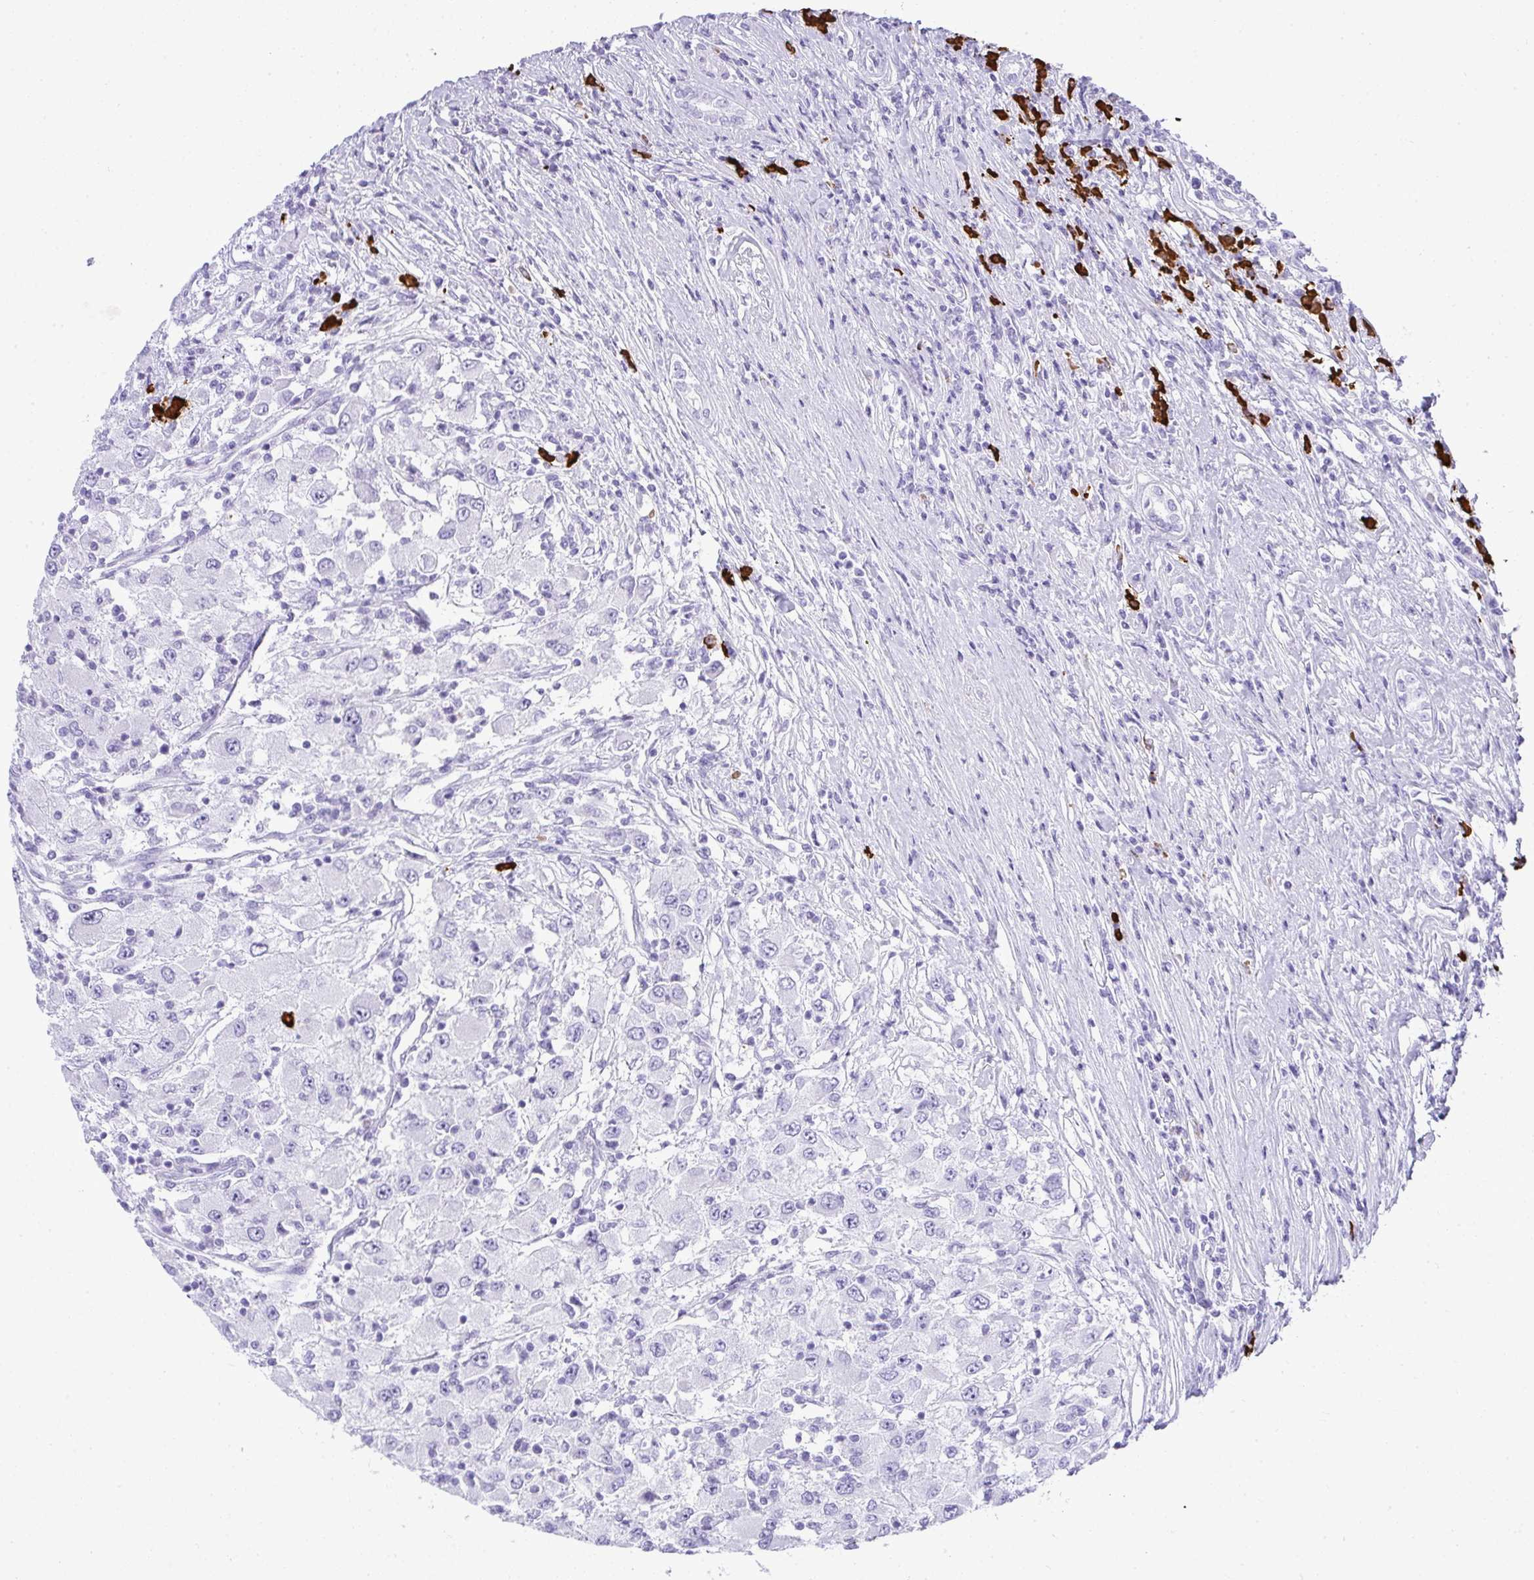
{"staining": {"intensity": "negative", "quantity": "none", "location": "none"}, "tissue": "renal cancer", "cell_type": "Tumor cells", "image_type": "cancer", "snomed": [{"axis": "morphology", "description": "Adenocarcinoma, NOS"}, {"axis": "topography", "description": "Kidney"}], "caption": "Protein analysis of renal cancer demonstrates no significant positivity in tumor cells.", "gene": "CDADC1", "patient": {"sex": "female", "age": 67}}